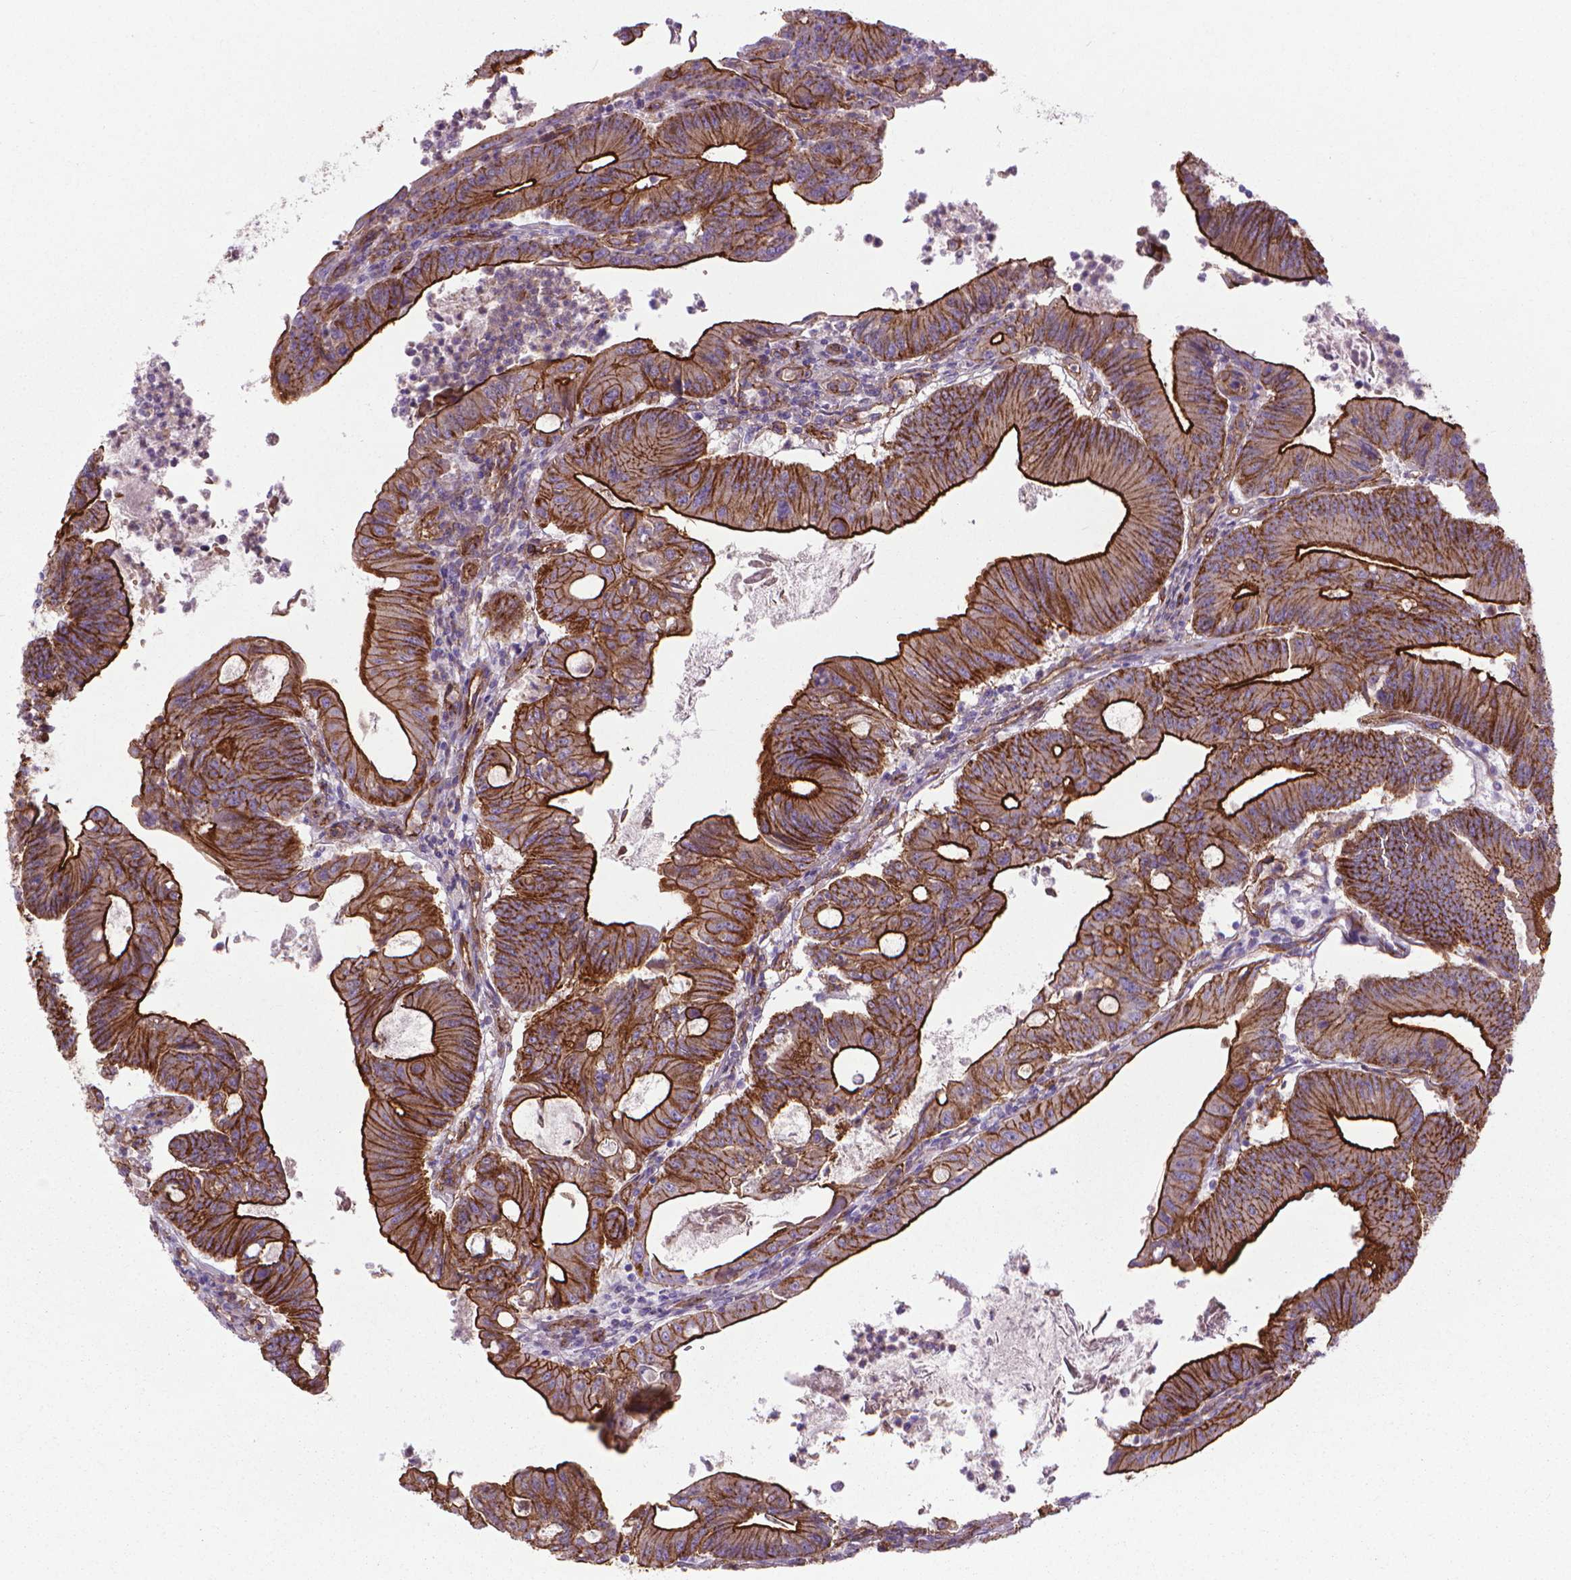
{"staining": {"intensity": "strong", "quantity": ">75%", "location": "cytoplasmic/membranous"}, "tissue": "colorectal cancer", "cell_type": "Tumor cells", "image_type": "cancer", "snomed": [{"axis": "morphology", "description": "Adenocarcinoma, NOS"}, {"axis": "topography", "description": "Colon"}], "caption": "Adenocarcinoma (colorectal) stained for a protein (brown) exhibits strong cytoplasmic/membranous positive positivity in approximately >75% of tumor cells.", "gene": "TENT5A", "patient": {"sex": "female", "age": 70}}